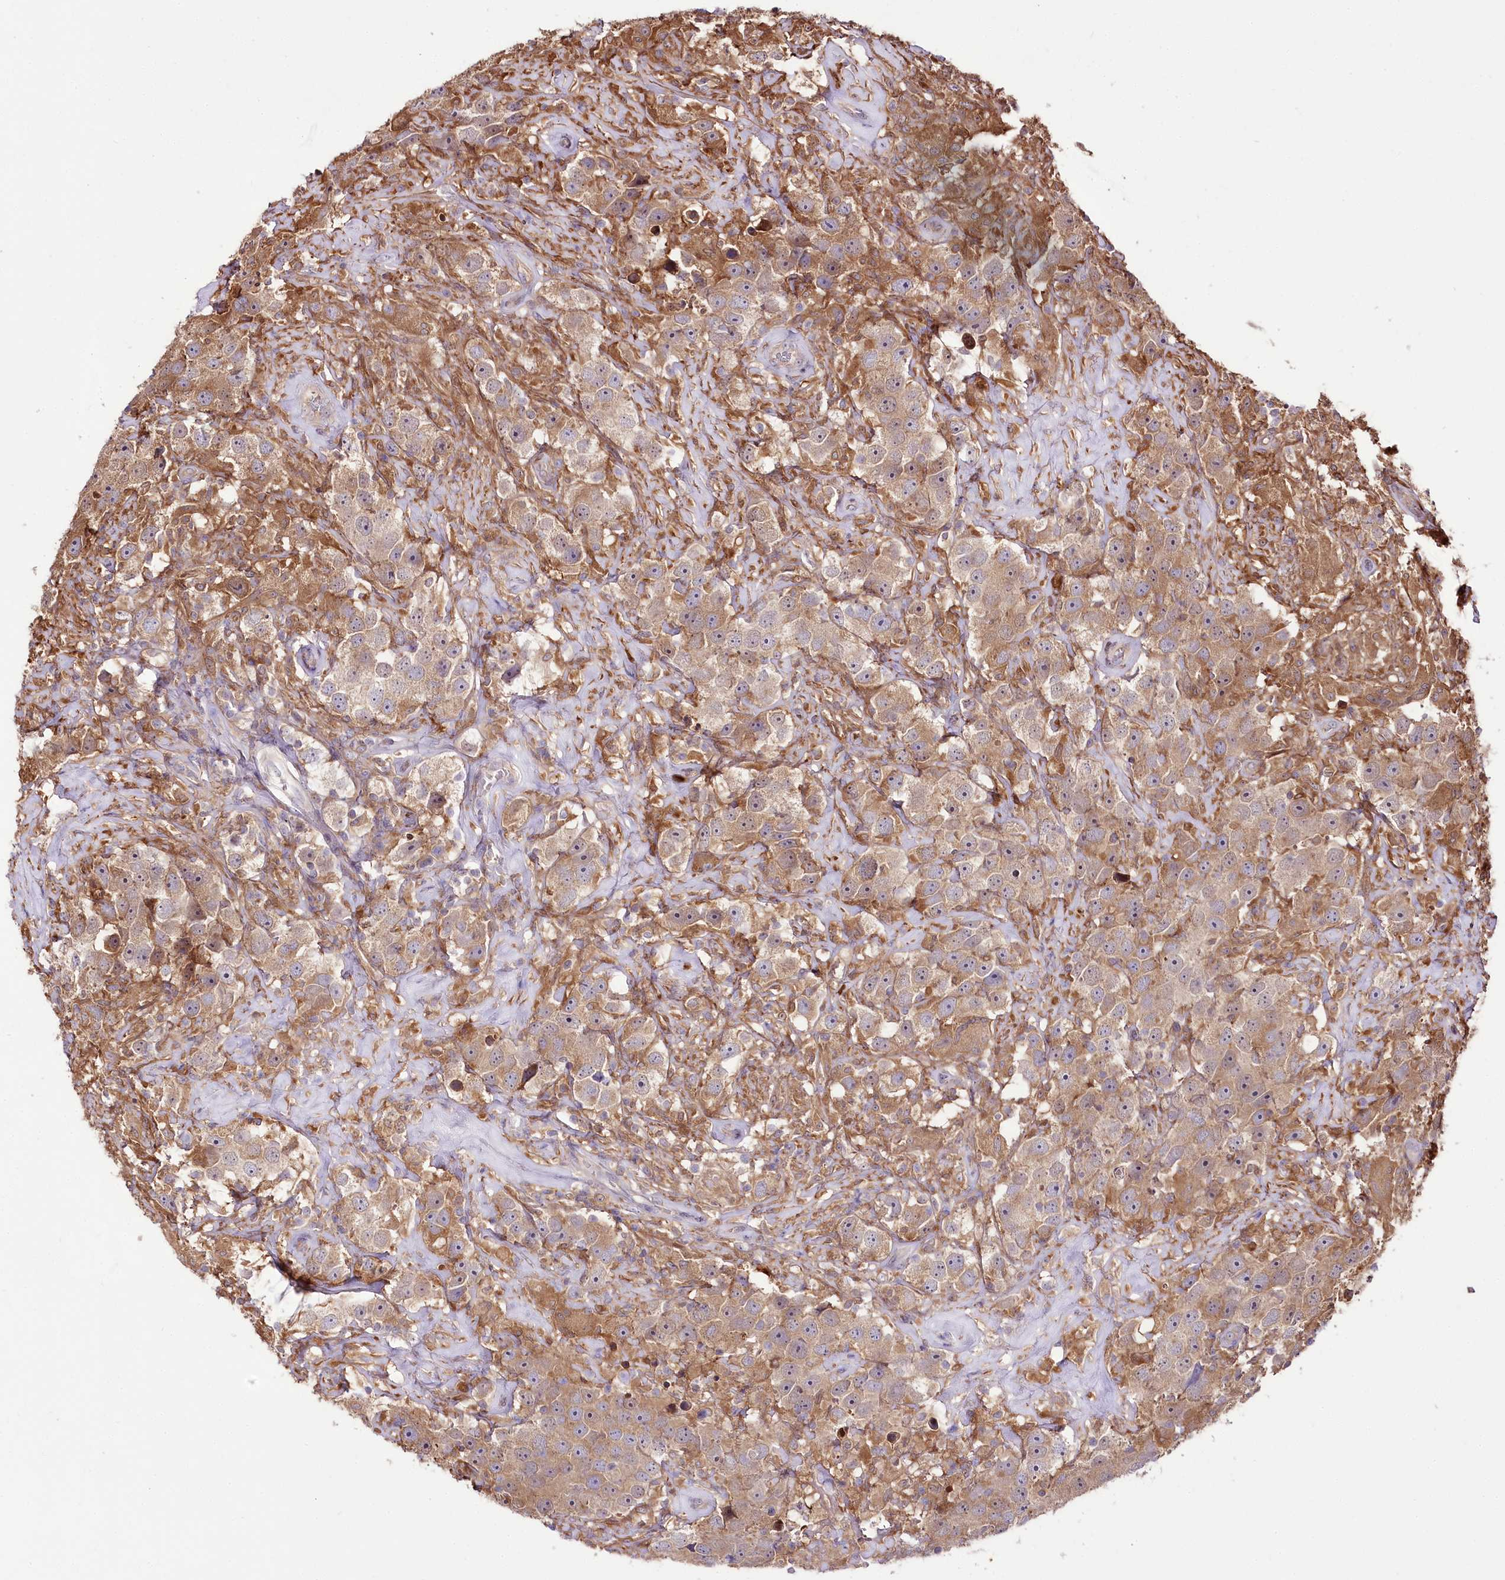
{"staining": {"intensity": "moderate", "quantity": ">75%", "location": "cytoplasmic/membranous"}, "tissue": "testis cancer", "cell_type": "Tumor cells", "image_type": "cancer", "snomed": [{"axis": "morphology", "description": "Seminoma, NOS"}, {"axis": "topography", "description": "Testis"}], "caption": "Tumor cells display medium levels of moderate cytoplasmic/membranous staining in about >75% of cells in testis seminoma. The staining is performed using DAB brown chromogen to label protein expression. The nuclei are counter-stained blue using hematoxylin.", "gene": "UGP2", "patient": {"sex": "male", "age": 49}}